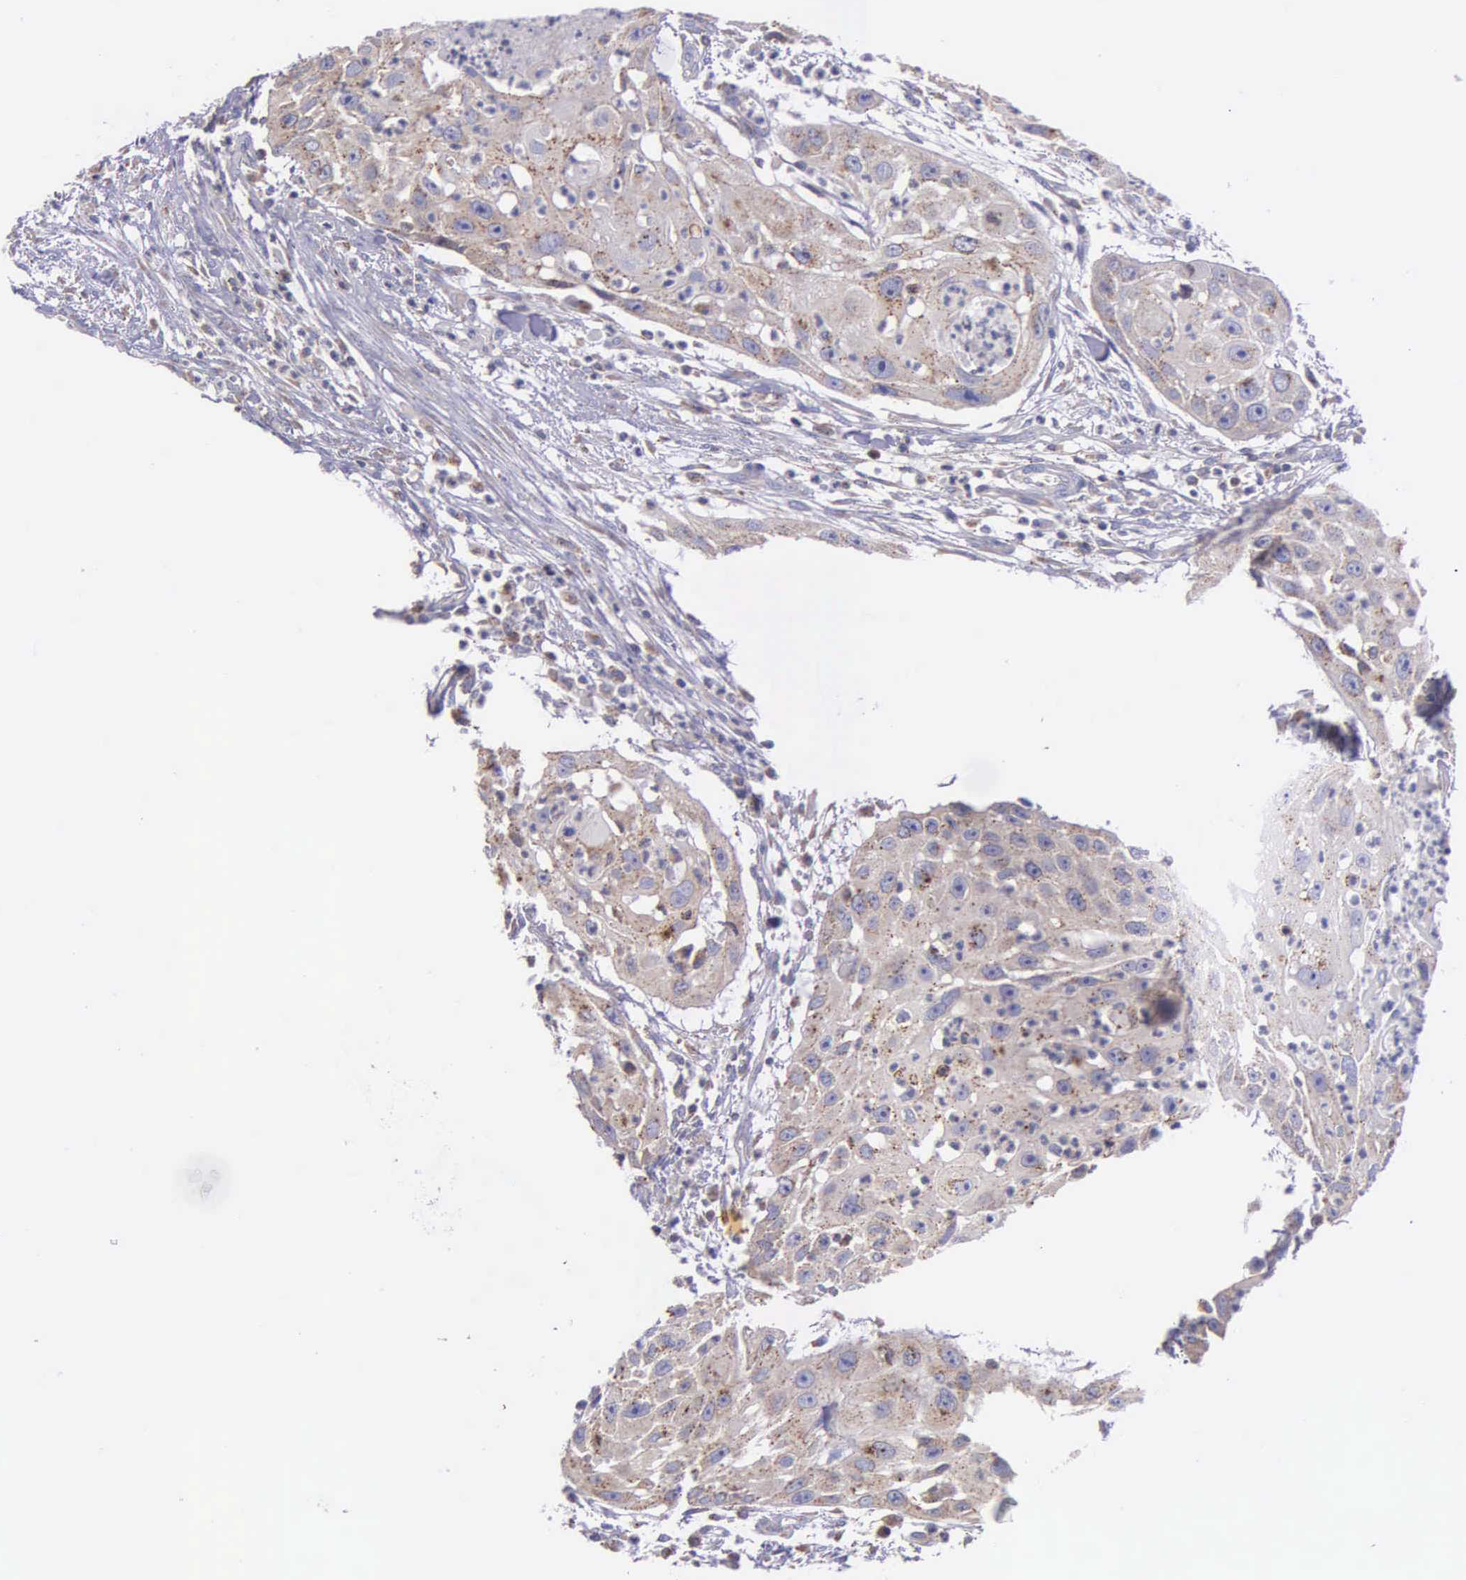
{"staining": {"intensity": "weak", "quantity": ">75%", "location": "cytoplasmic/membranous"}, "tissue": "head and neck cancer", "cell_type": "Tumor cells", "image_type": "cancer", "snomed": [{"axis": "morphology", "description": "Squamous cell carcinoma, NOS"}, {"axis": "topography", "description": "Head-Neck"}], "caption": "A high-resolution image shows IHC staining of head and neck squamous cell carcinoma, which exhibits weak cytoplasmic/membranous positivity in approximately >75% of tumor cells.", "gene": "MIA2", "patient": {"sex": "male", "age": 64}}